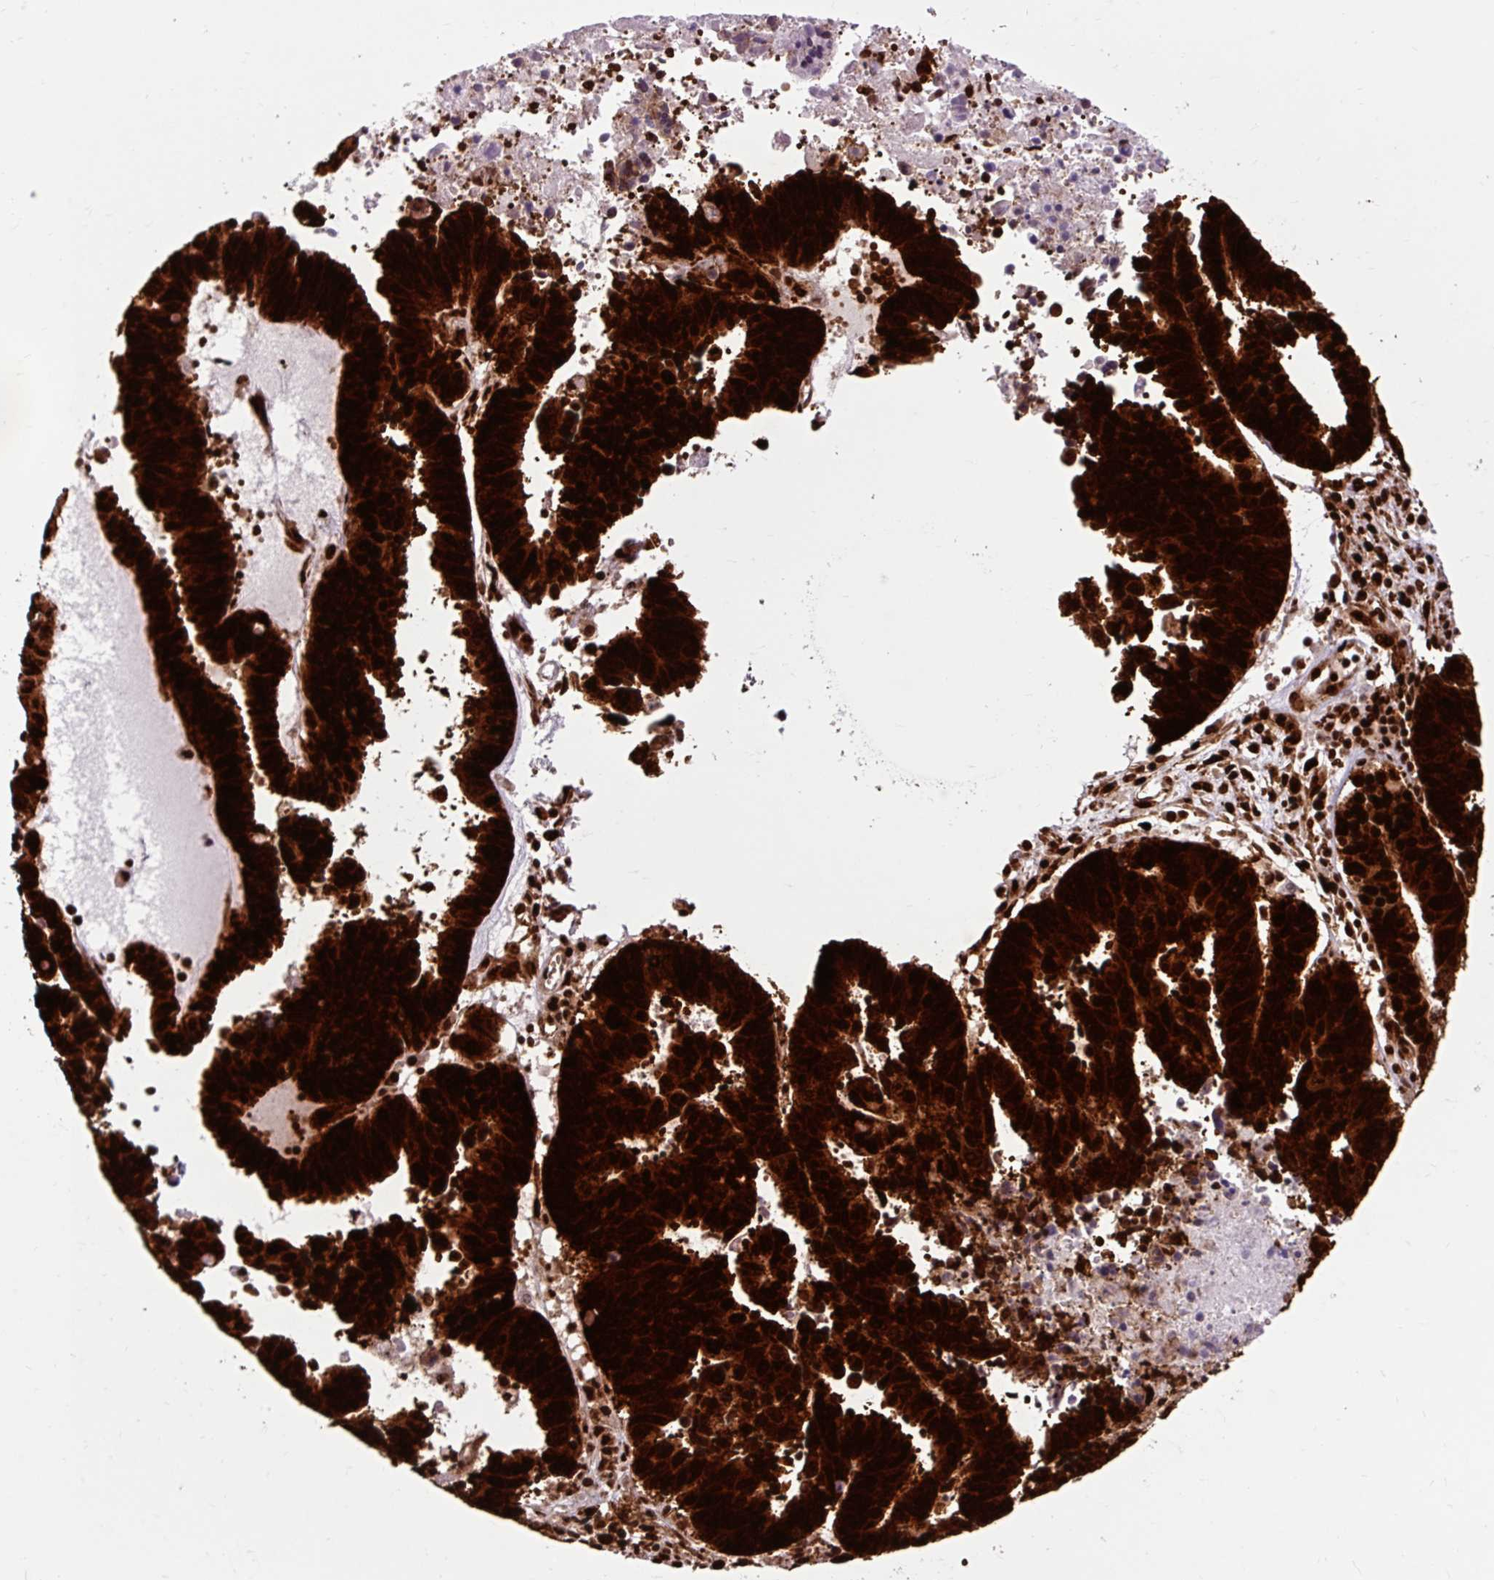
{"staining": {"intensity": "strong", "quantity": ">75%", "location": "nuclear"}, "tissue": "ovarian cancer", "cell_type": "Tumor cells", "image_type": "cancer", "snomed": [{"axis": "morphology", "description": "Carcinoma, endometroid"}, {"axis": "morphology", "description": "Cystadenocarcinoma, serous, NOS"}, {"axis": "topography", "description": "Ovary"}], "caption": "Ovarian cancer (endometroid carcinoma) tissue displays strong nuclear positivity in about >75% of tumor cells", "gene": "FUS", "patient": {"sex": "female", "age": 45}}